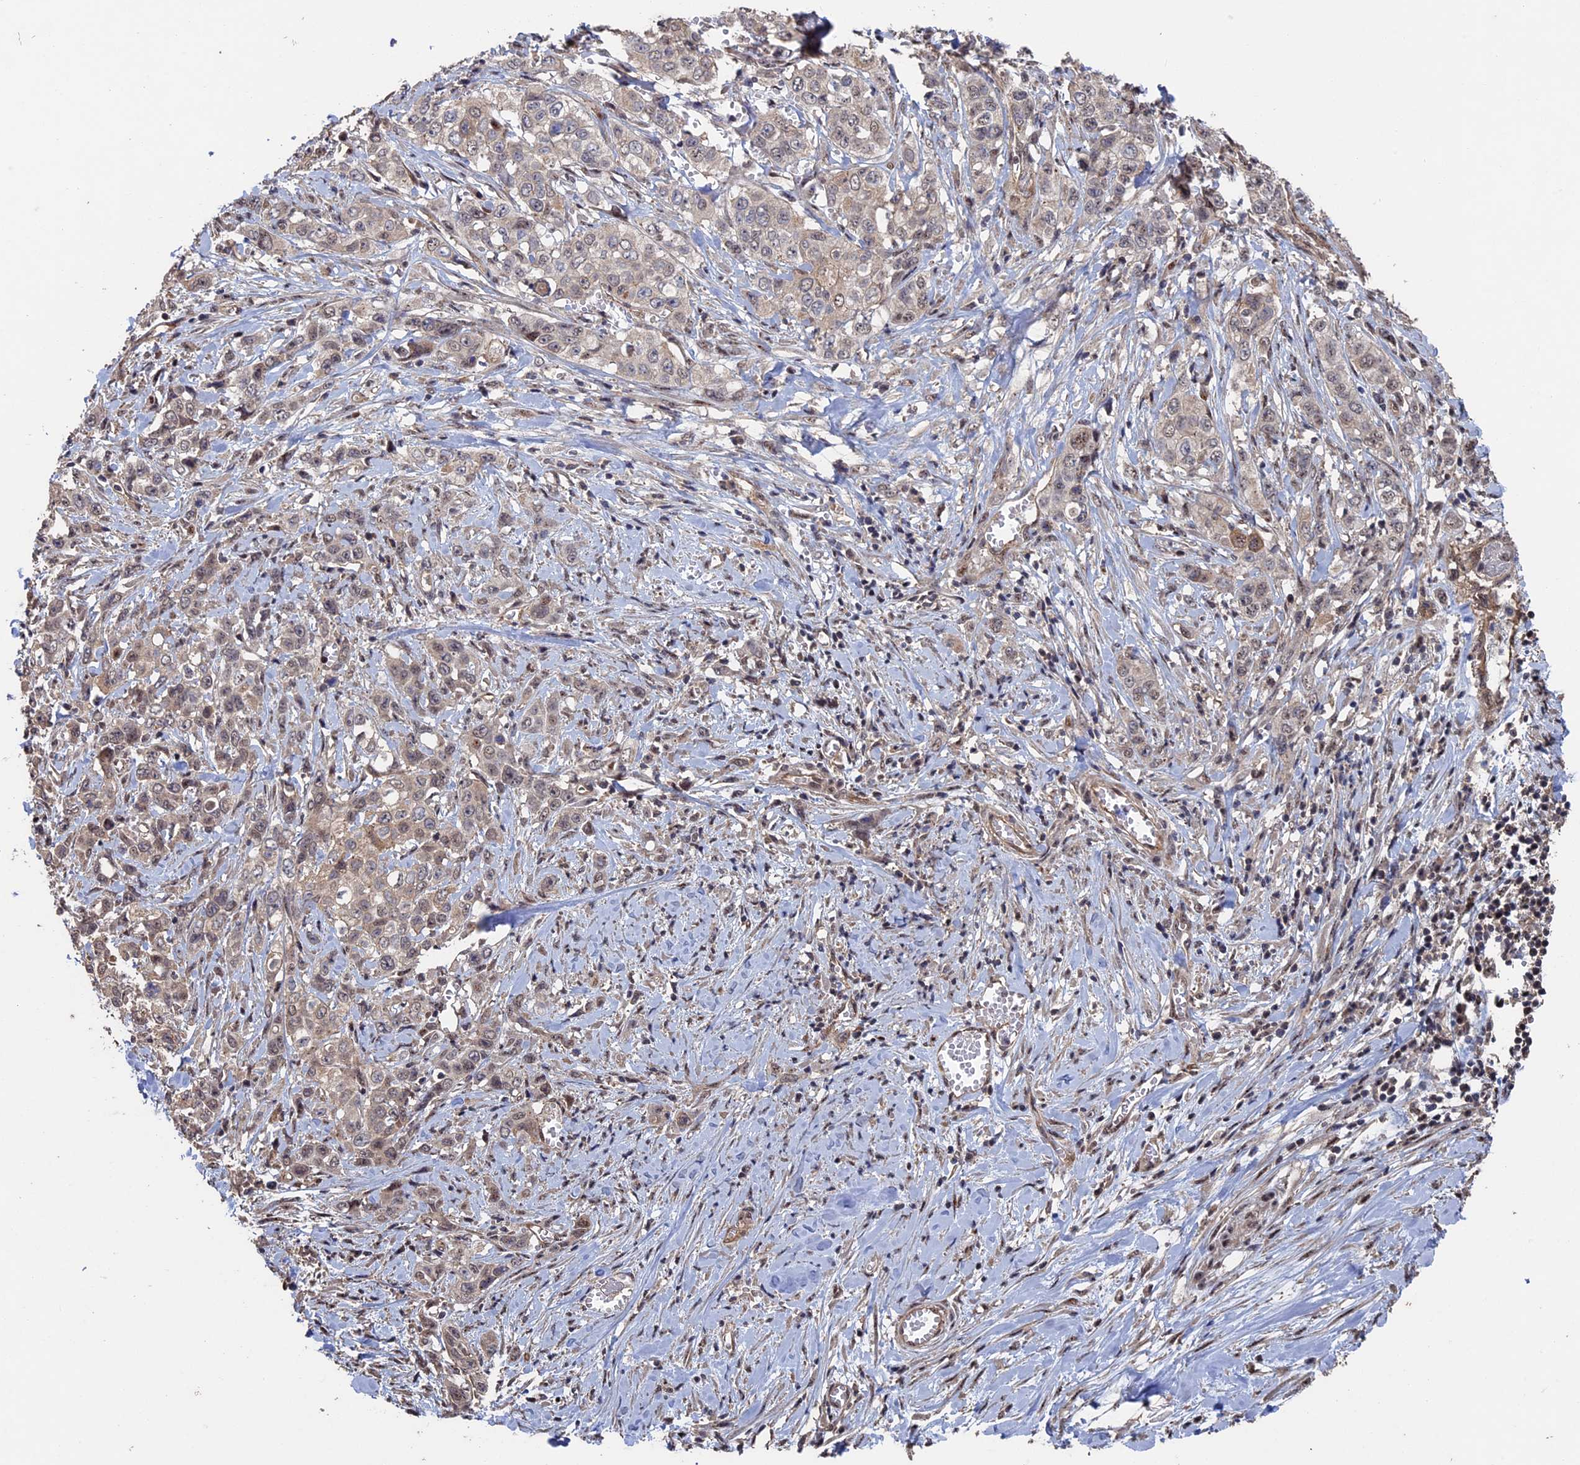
{"staining": {"intensity": "weak", "quantity": "25%-75%", "location": "cytoplasmic/membranous,nuclear"}, "tissue": "stomach cancer", "cell_type": "Tumor cells", "image_type": "cancer", "snomed": [{"axis": "morphology", "description": "Adenocarcinoma, NOS"}, {"axis": "topography", "description": "Stomach, upper"}], "caption": "Tumor cells demonstrate low levels of weak cytoplasmic/membranous and nuclear staining in about 25%-75% of cells in adenocarcinoma (stomach). (DAB (3,3'-diaminobenzidine) IHC with brightfield microscopy, high magnification).", "gene": "KIAA1328", "patient": {"sex": "male", "age": 62}}